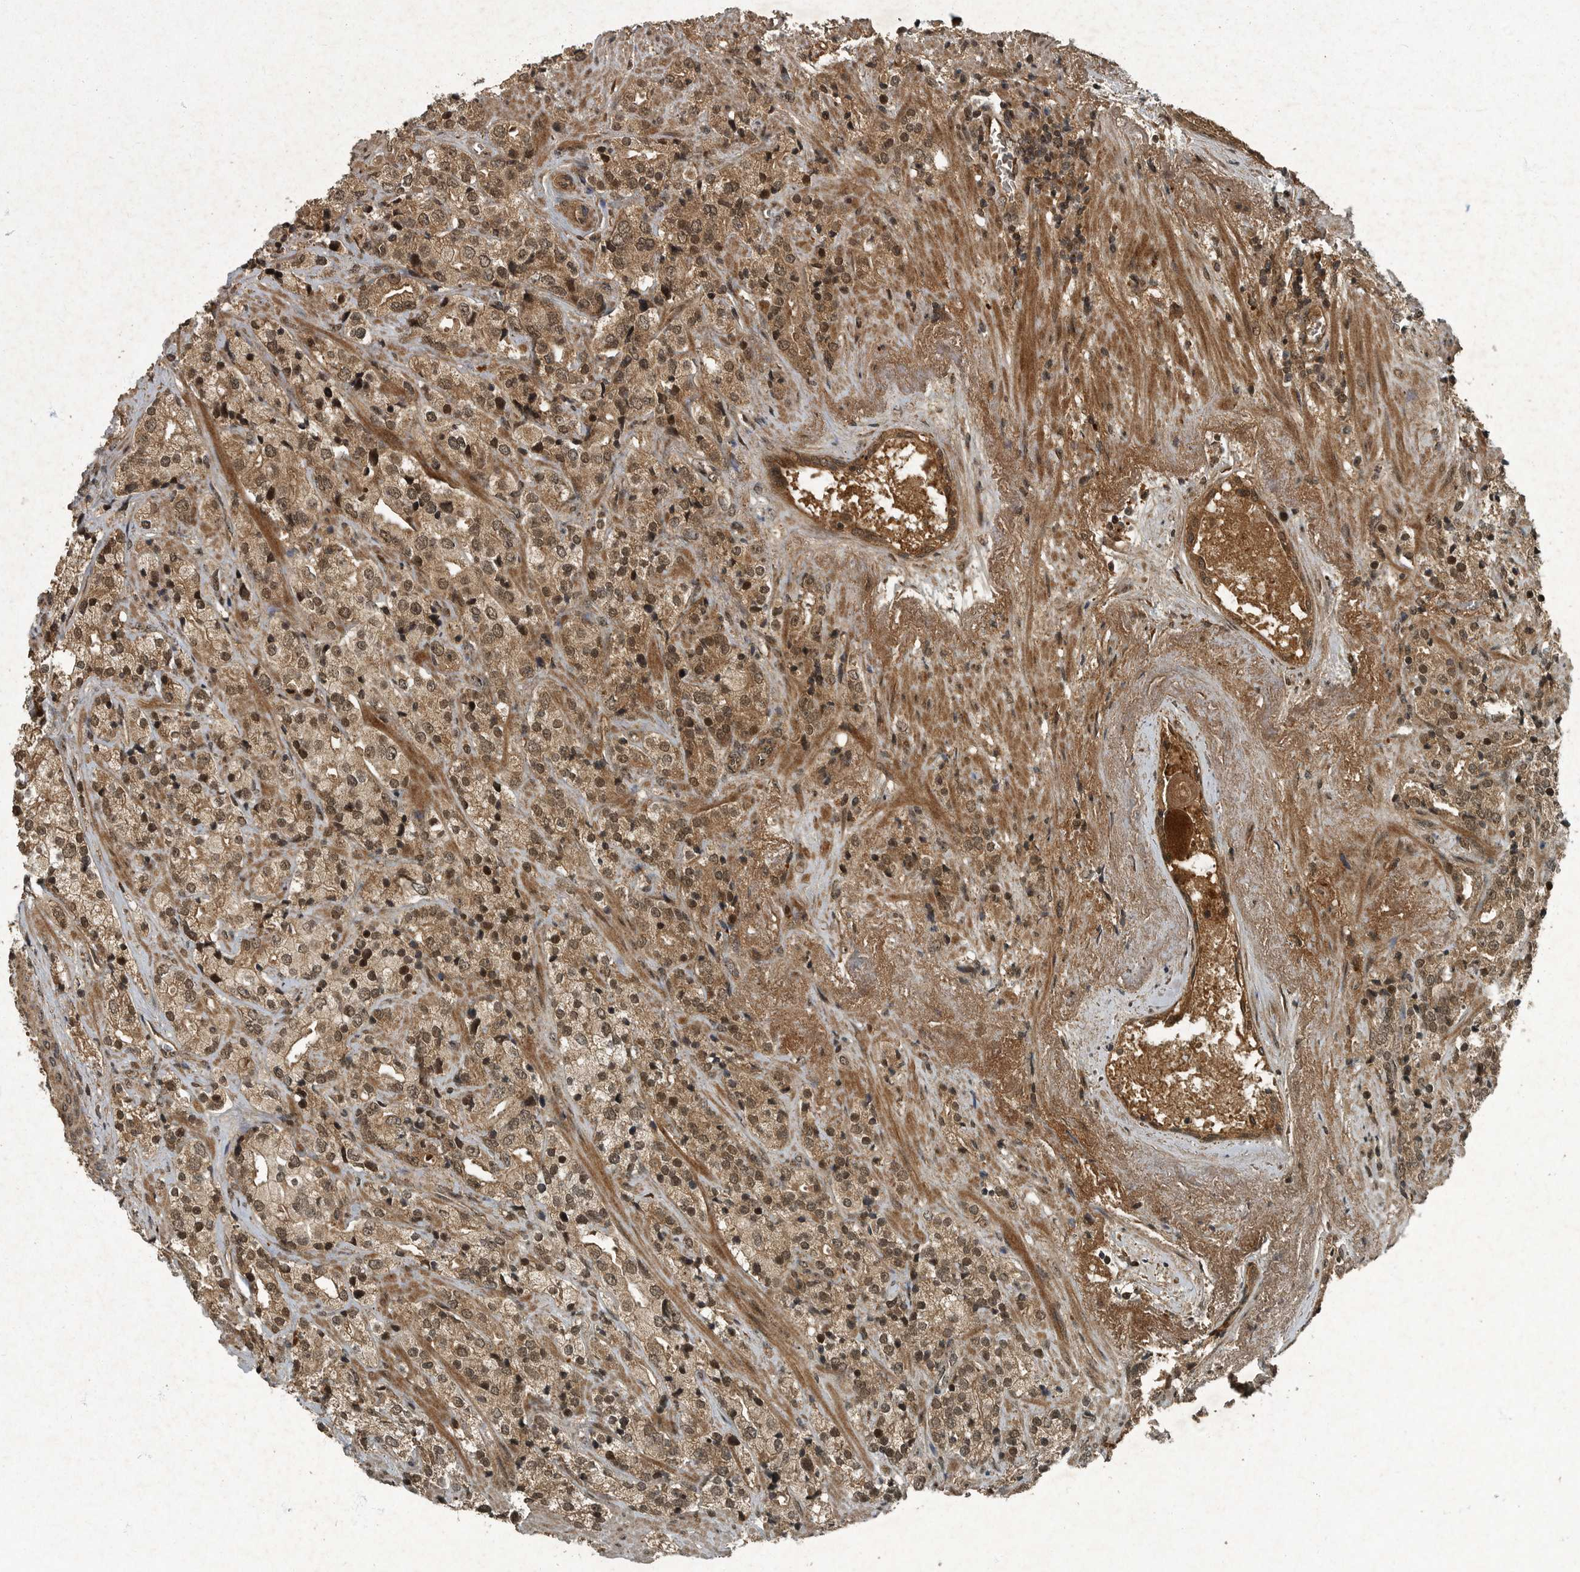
{"staining": {"intensity": "moderate", "quantity": ">75%", "location": "cytoplasmic/membranous,nuclear"}, "tissue": "prostate cancer", "cell_type": "Tumor cells", "image_type": "cancer", "snomed": [{"axis": "morphology", "description": "Adenocarcinoma, High grade"}, {"axis": "topography", "description": "Prostate"}], "caption": "Prostate cancer (adenocarcinoma (high-grade)) stained with immunohistochemistry displays moderate cytoplasmic/membranous and nuclear positivity in about >75% of tumor cells. (Stains: DAB (3,3'-diaminobenzidine) in brown, nuclei in blue, Microscopy: brightfield microscopy at high magnification).", "gene": "FOXO1", "patient": {"sex": "male", "age": 71}}